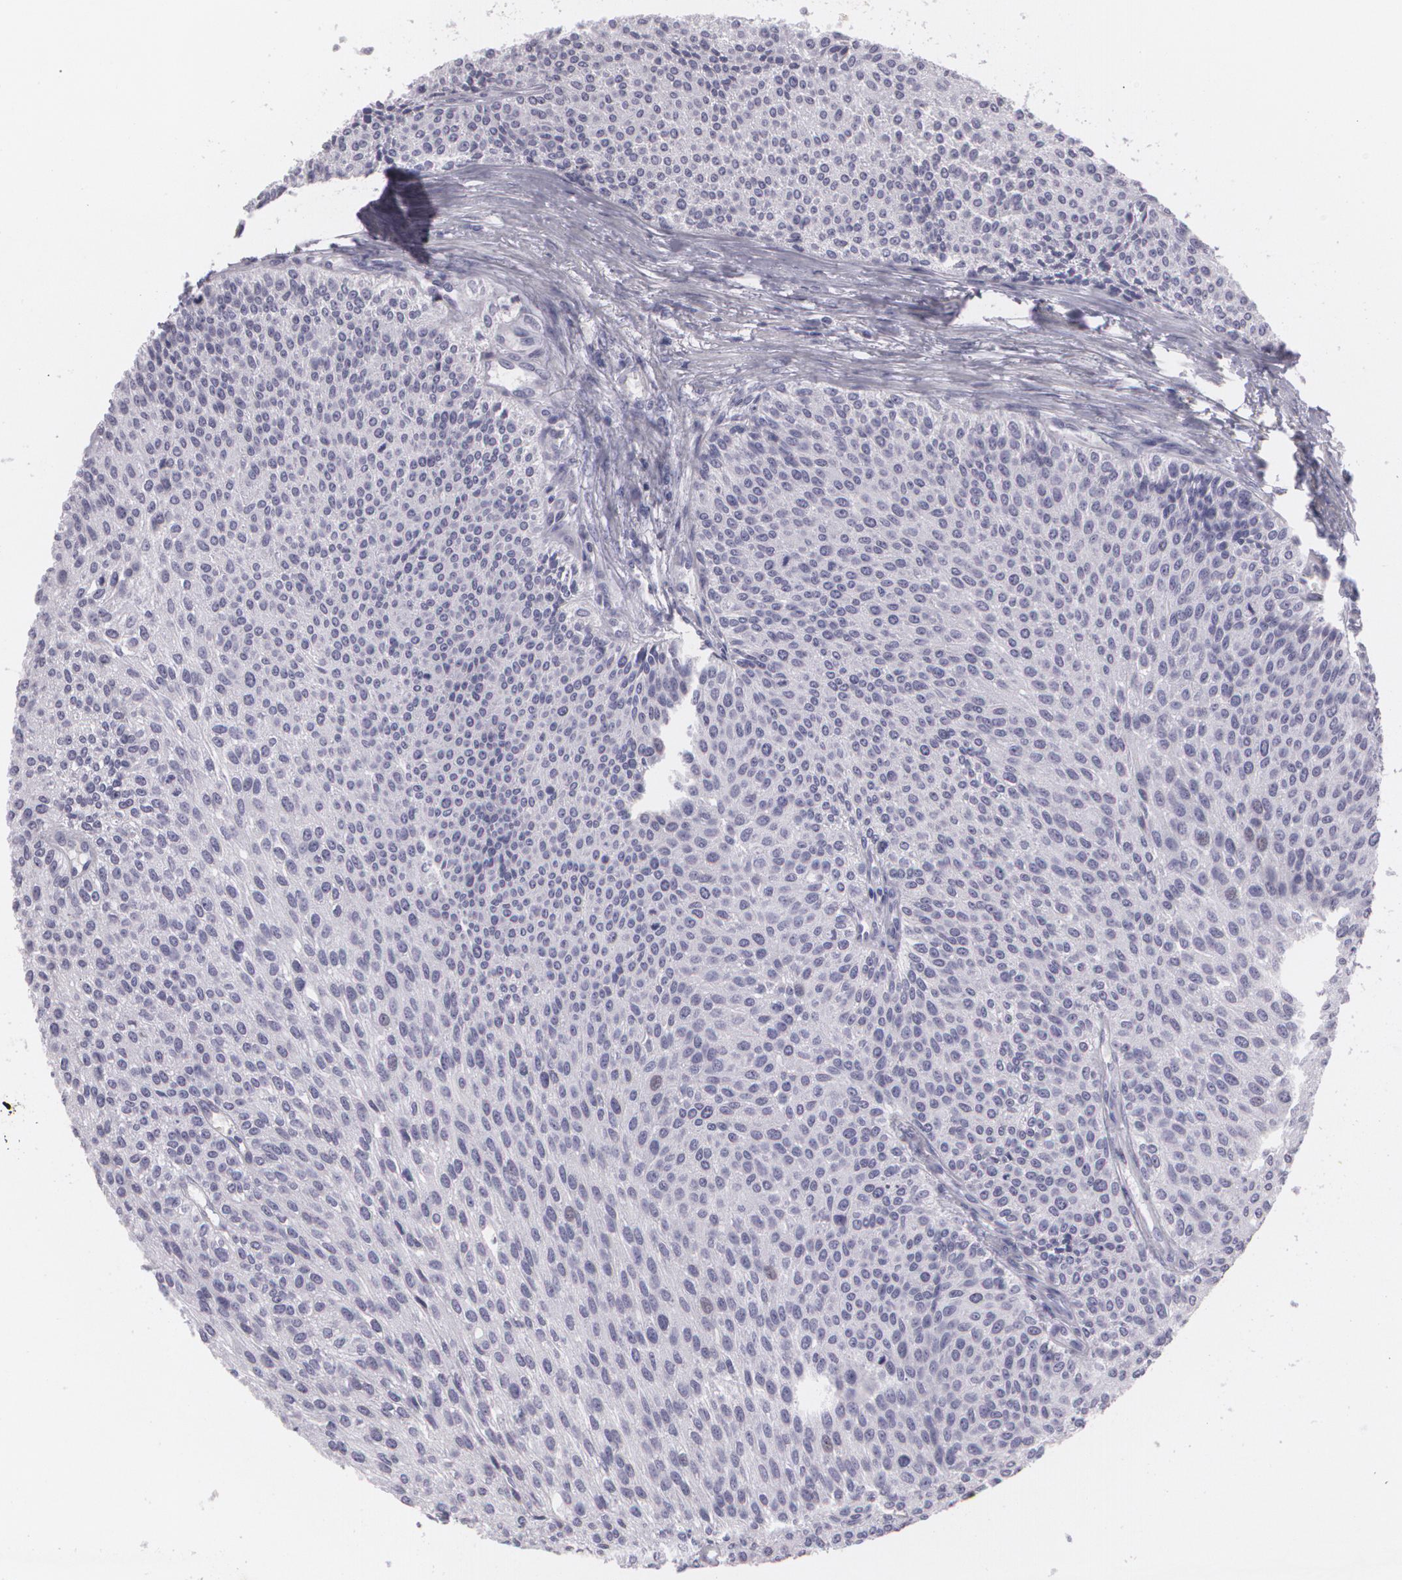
{"staining": {"intensity": "negative", "quantity": "none", "location": "none"}, "tissue": "urothelial cancer", "cell_type": "Tumor cells", "image_type": "cancer", "snomed": [{"axis": "morphology", "description": "Urothelial carcinoma, Low grade"}, {"axis": "topography", "description": "Urinary bladder"}], "caption": "Immunohistochemical staining of human urothelial cancer displays no significant positivity in tumor cells.", "gene": "MAP2", "patient": {"sex": "female", "age": 73}}